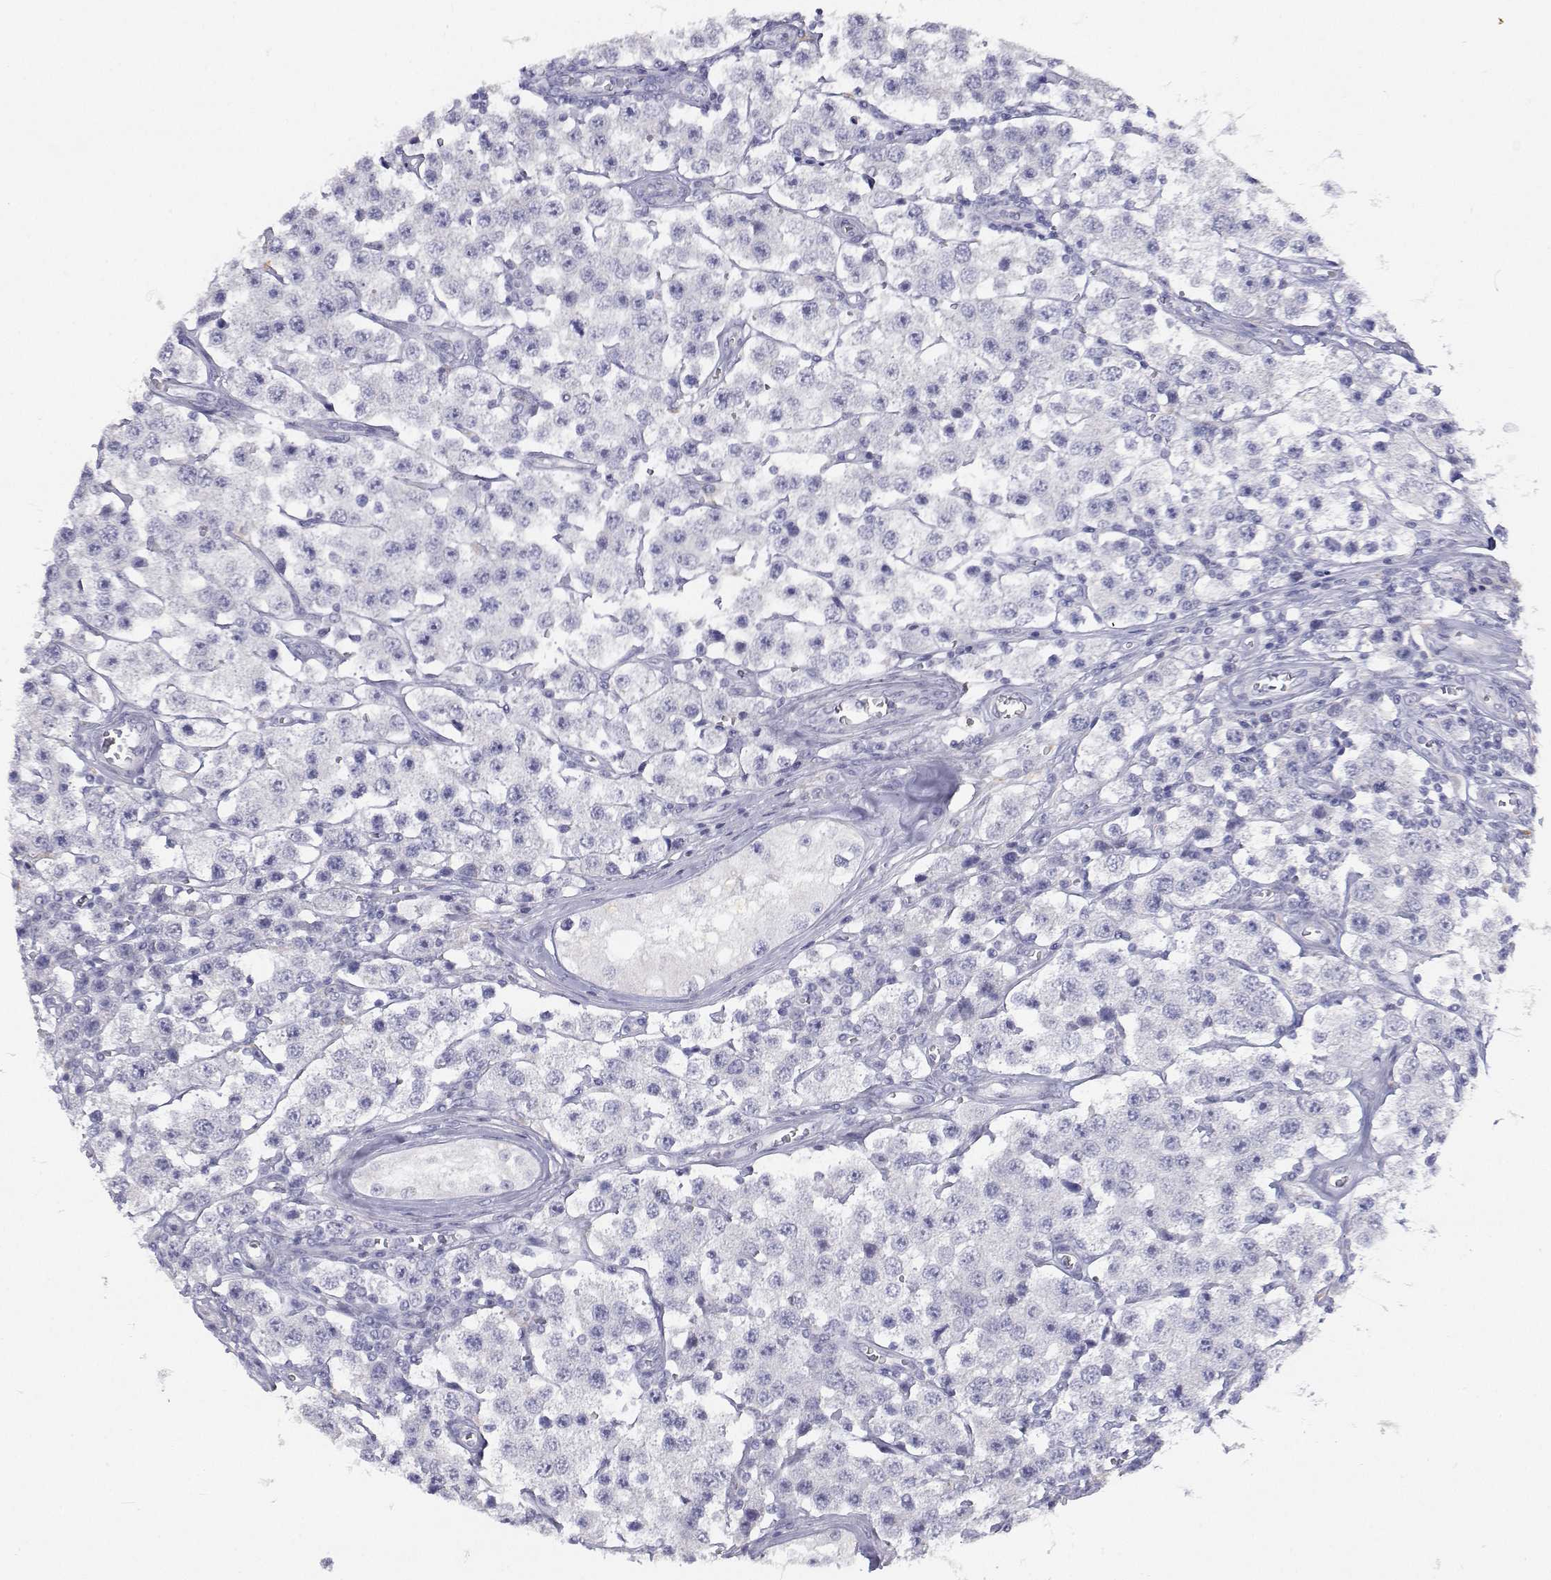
{"staining": {"intensity": "negative", "quantity": "none", "location": "none"}, "tissue": "testis cancer", "cell_type": "Tumor cells", "image_type": "cancer", "snomed": [{"axis": "morphology", "description": "Seminoma, NOS"}, {"axis": "topography", "description": "Testis"}], "caption": "A histopathology image of testis cancer stained for a protein demonstrates no brown staining in tumor cells.", "gene": "NCR2", "patient": {"sex": "male", "age": 34}}